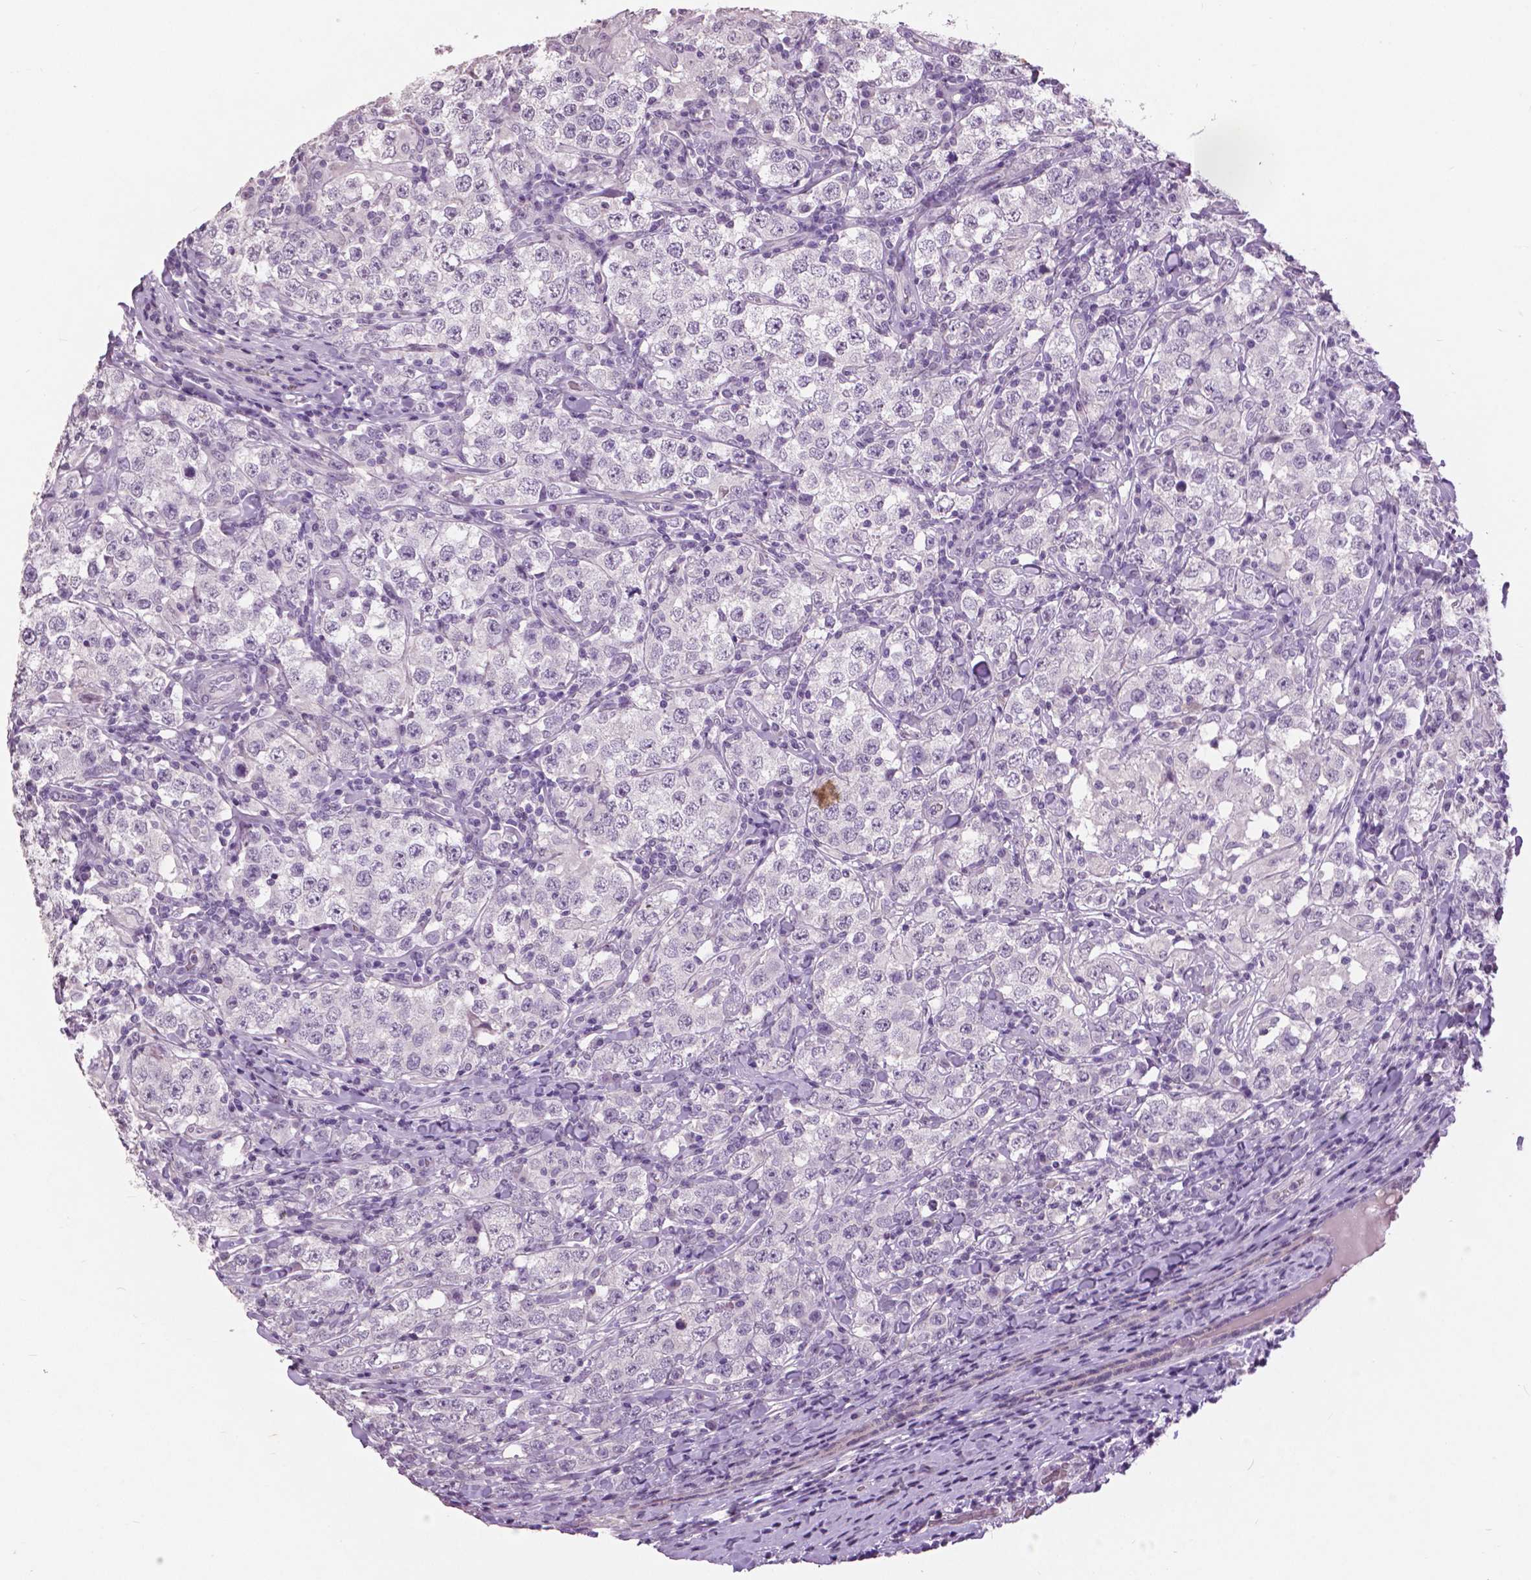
{"staining": {"intensity": "negative", "quantity": "none", "location": "none"}, "tissue": "testis cancer", "cell_type": "Tumor cells", "image_type": "cancer", "snomed": [{"axis": "morphology", "description": "Seminoma, NOS"}, {"axis": "morphology", "description": "Carcinoma, Embryonal, NOS"}, {"axis": "topography", "description": "Testis"}], "caption": "DAB immunohistochemical staining of human seminoma (testis) displays no significant positivity in tumor cells. Brightfield microscopy of immunohistochemistry stained with DAB (3,3'-diaminobenzidine) (brown) and hematoxylin (blue), captured at high magnification.", "gene": "GRIN2A", "patient": {"sex": "male", "age": 41}}